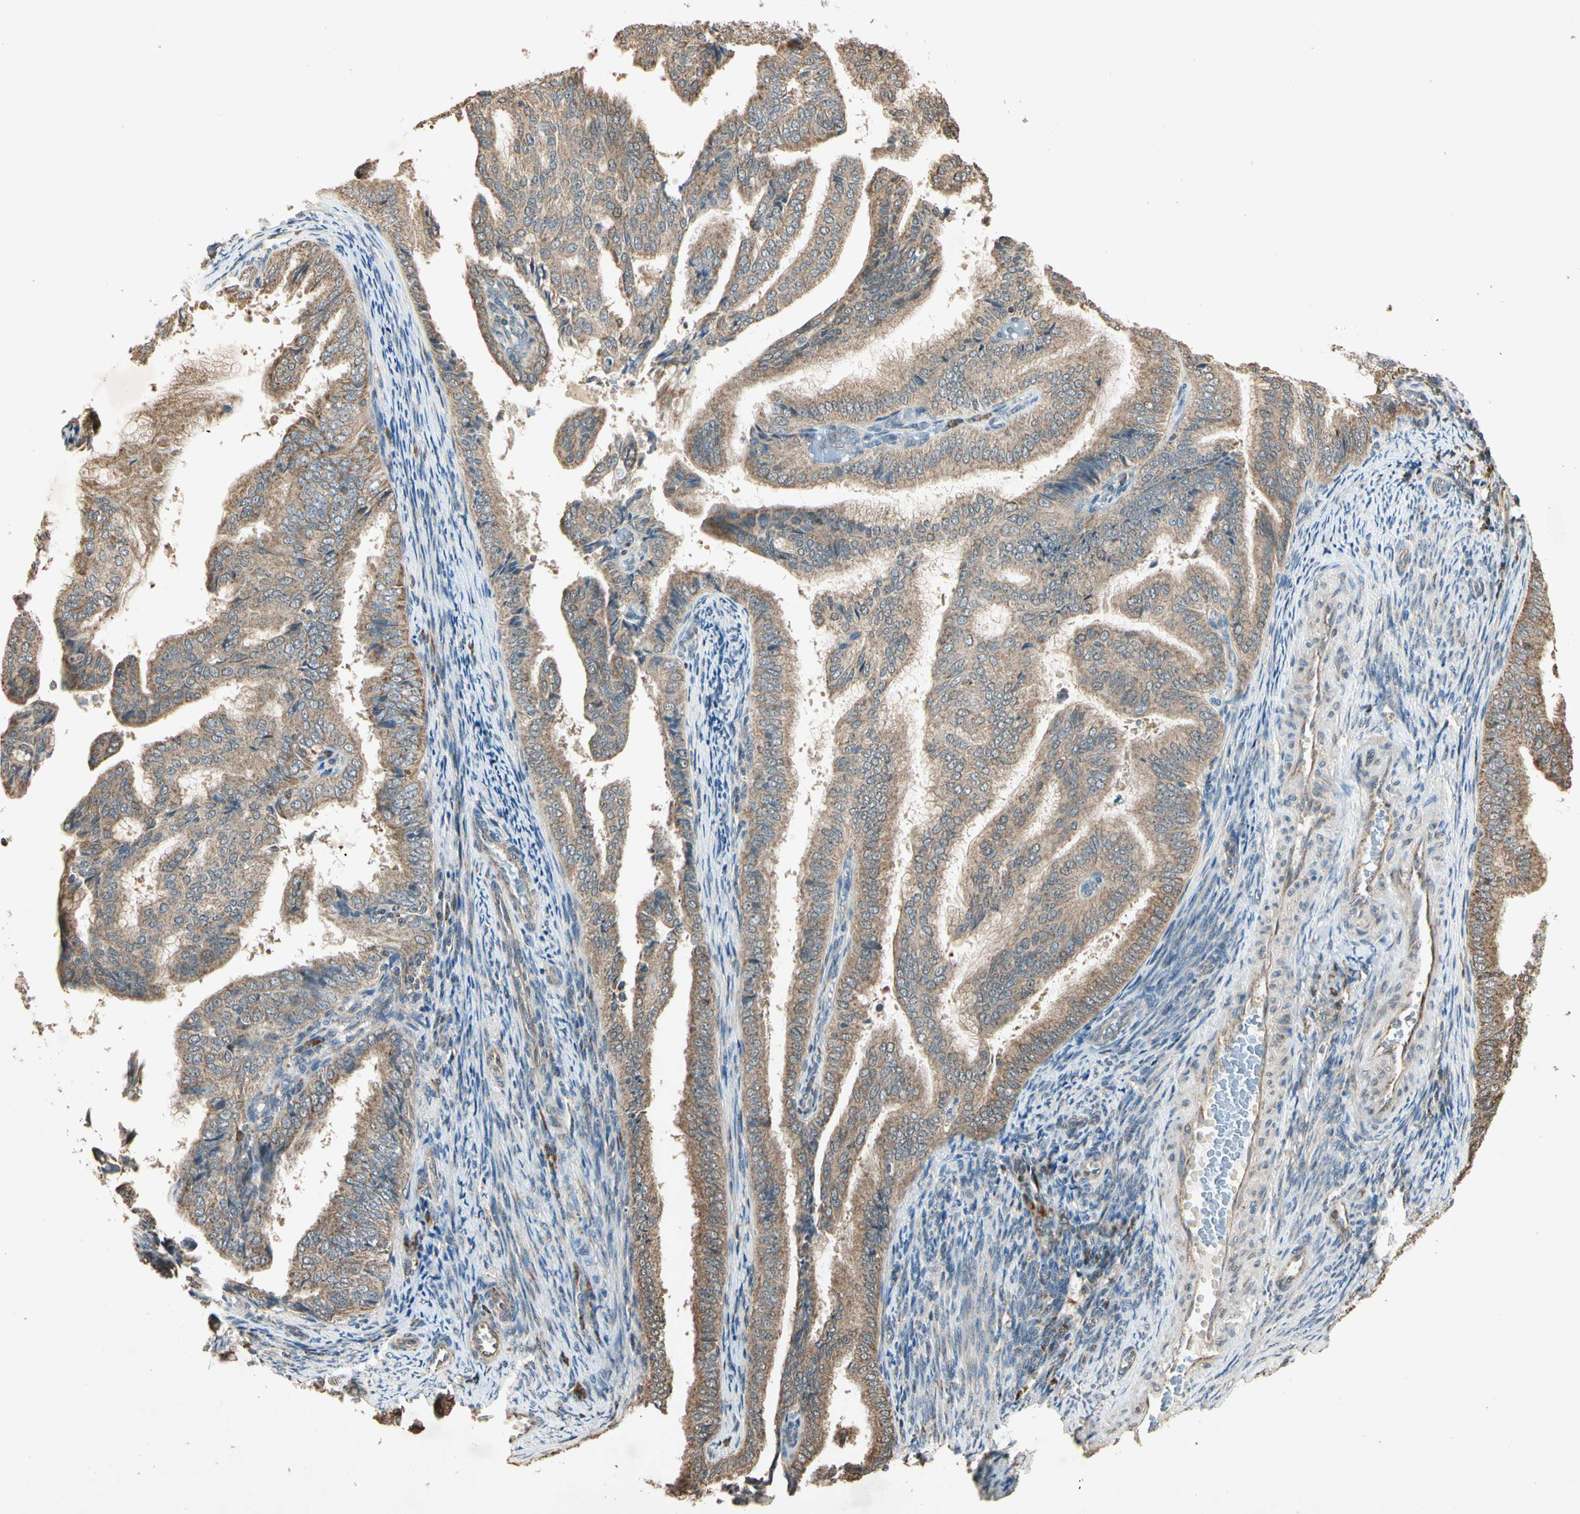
{"staining": {"intensity": "moderate", "quantity": ">75%", "location": "cytoplasmic/membranous"}, "tissue": "endometrial cancer", "cell_type": "Tumor cells", "image_type": "cancer", "snomed": [{"axis": "morphology", "description": "Adenocarcinoma, NOS"}, {"axis": "topography", "description": "Endometrium"}], "caption": "A high-resolution photomicrograph shows immunohistochemistry (IHC) staining of endometrial cancer, which exhibits moderate cytoplasmic/membranous staining in approximately >75% of tumor cells.", "gene": "PRDX5", "patient": {"sex": "female", "age": 58}}